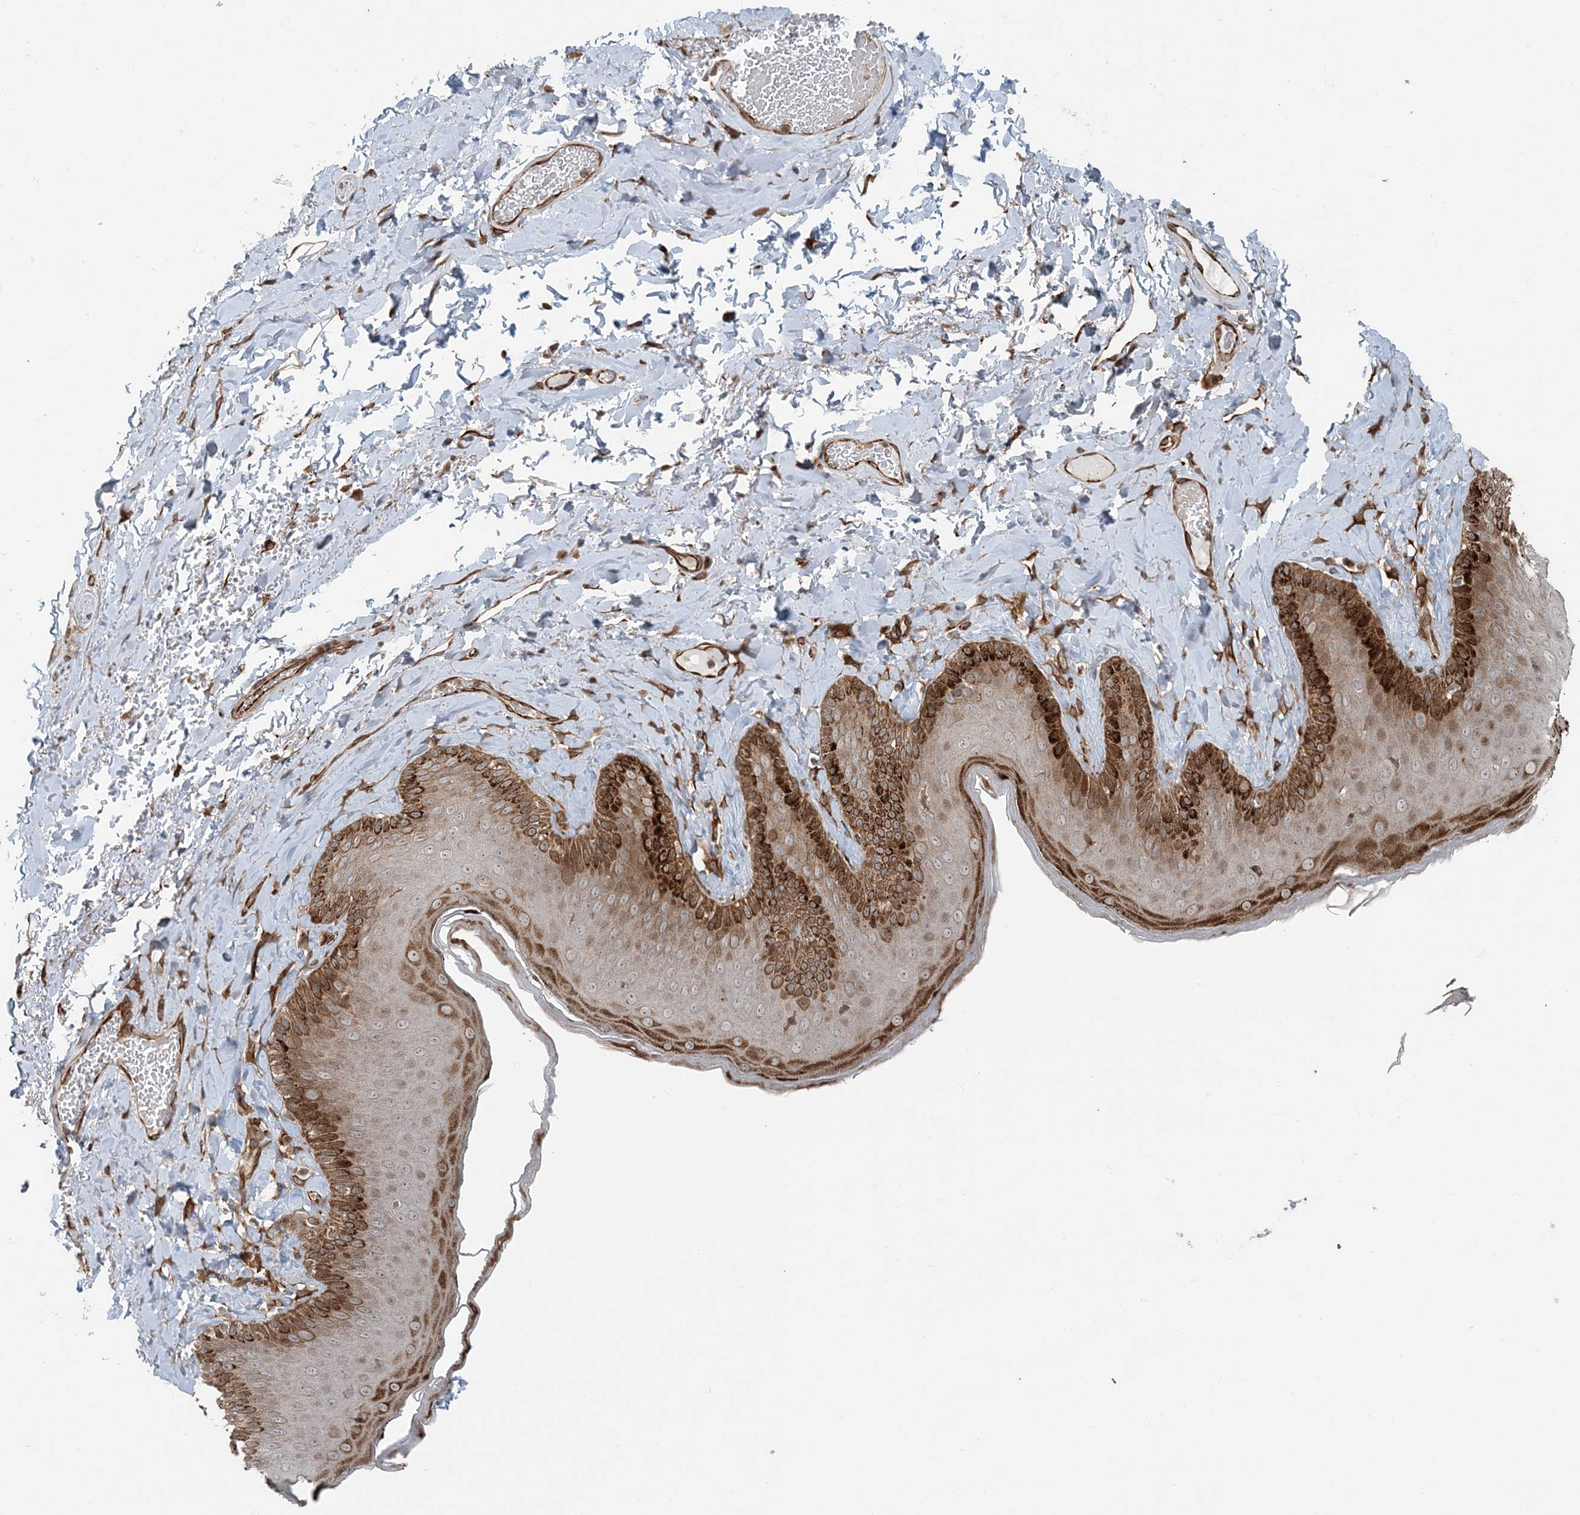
{"staining": {"intensity": "strong", "quantity": "25%-75%", "location": "cytoplasmic/membranous"}, "tissue": "skin", "cell_type": "Epidermal cells", "image_type": "normal", "snomed": [{"axis": "morphology", "description": "Normal tissue, NOS"}, {"axis": "topography", "description": "Anal"}], "caption": "A histopathology image of human skin stained for a protein reveals strong cytoplasmic/membranous brown staining in epidermal cells.", "gene": "EDEM2", "patient": {"sex": "male", "age": 69}}